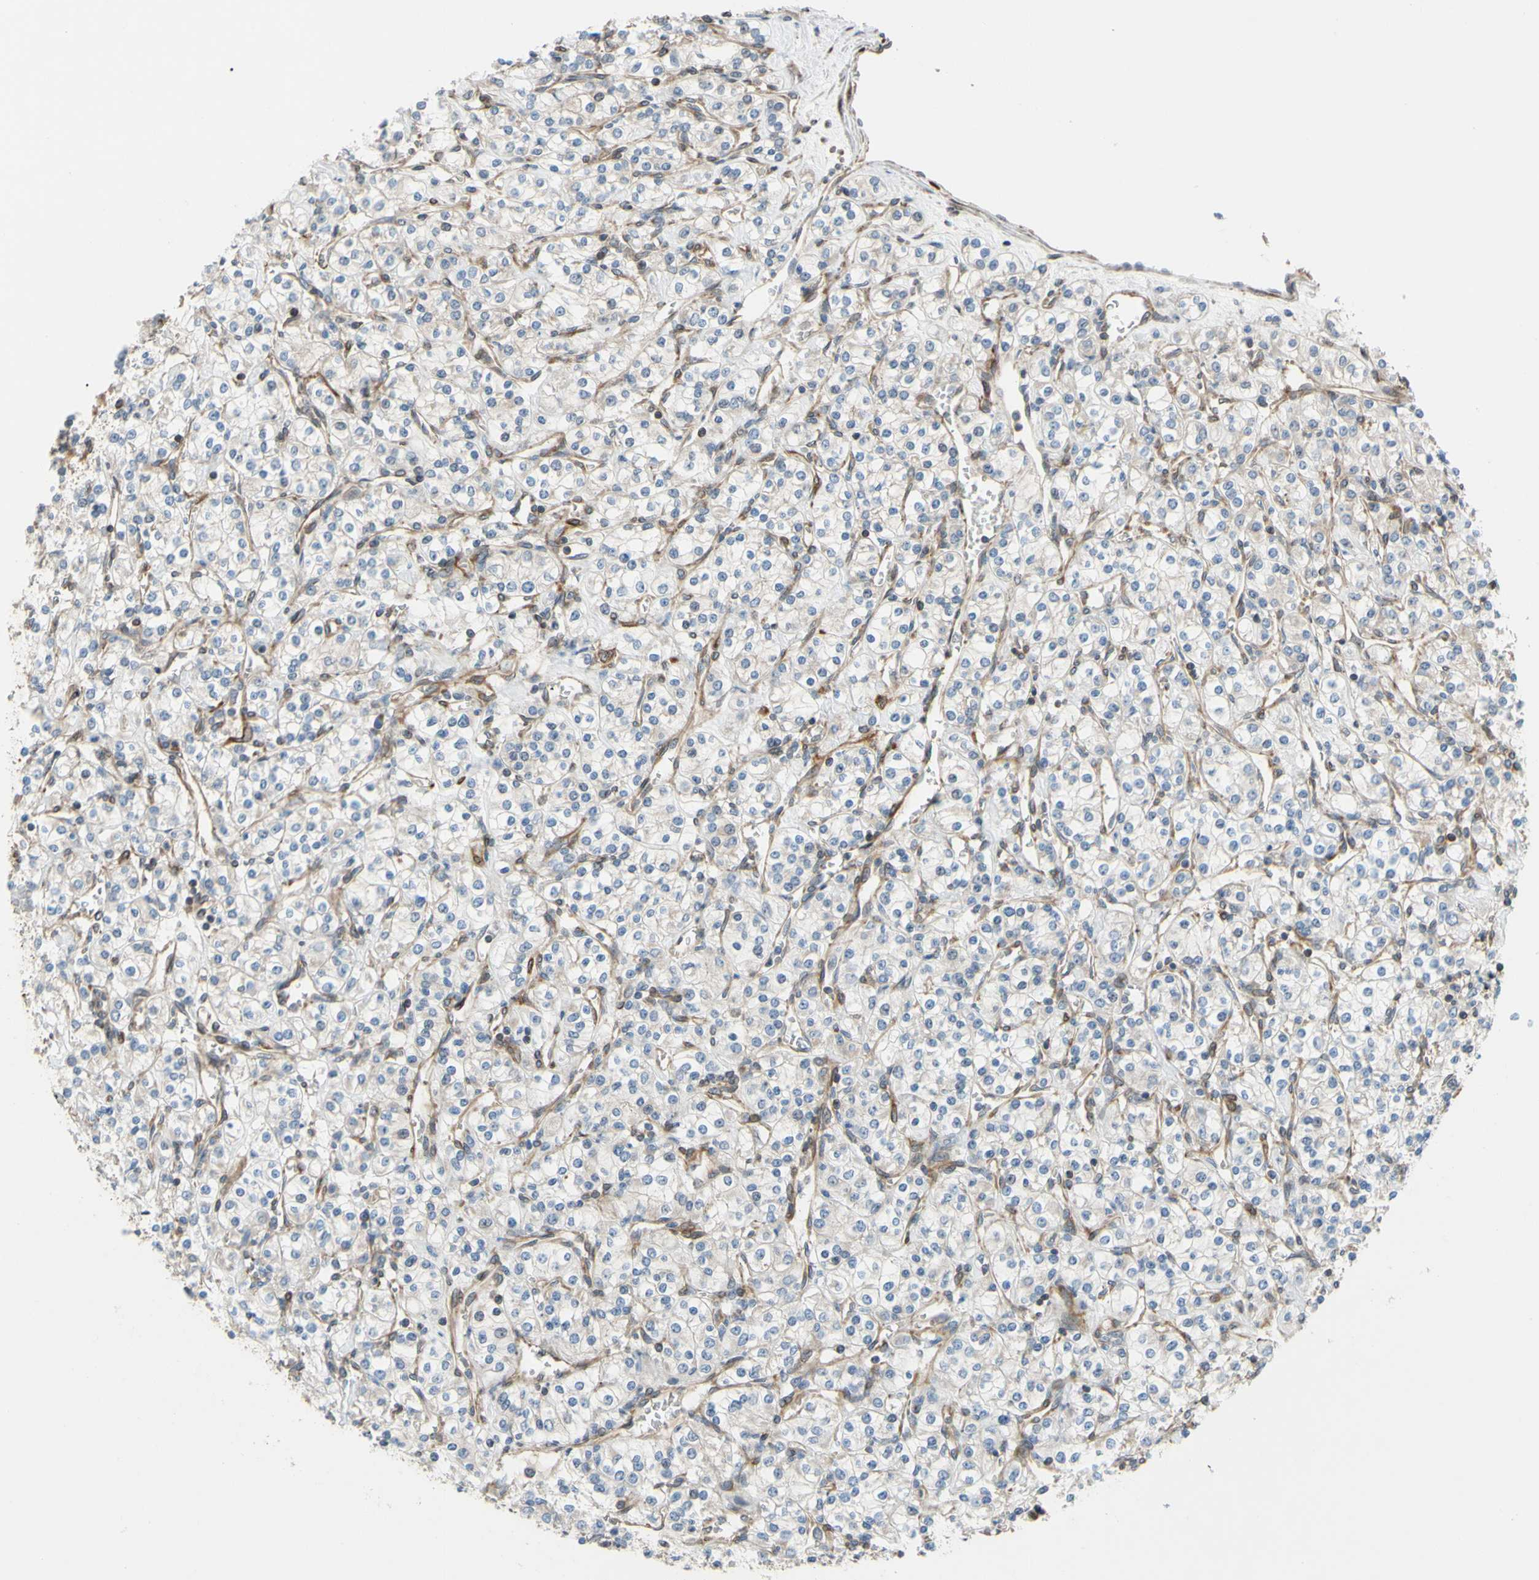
{"staining": {"intensity": "negative", "quantity": "none", "location": "none"}, "tissue": "renal cancer", "cell_type": "Tumor cells", "image_type": "cancer", "snomed": [{"axis": "morphology", "description": "Adenocarcinoma, NOS"}, {"axis": "topography", "description": "Kidney"}], "caption": "This is an immunohistochemistry image of human renal cancer. There is no staining in tumor cells.", "gene": "PRAF2", "patient": {"sex": "male", "age": 77}}